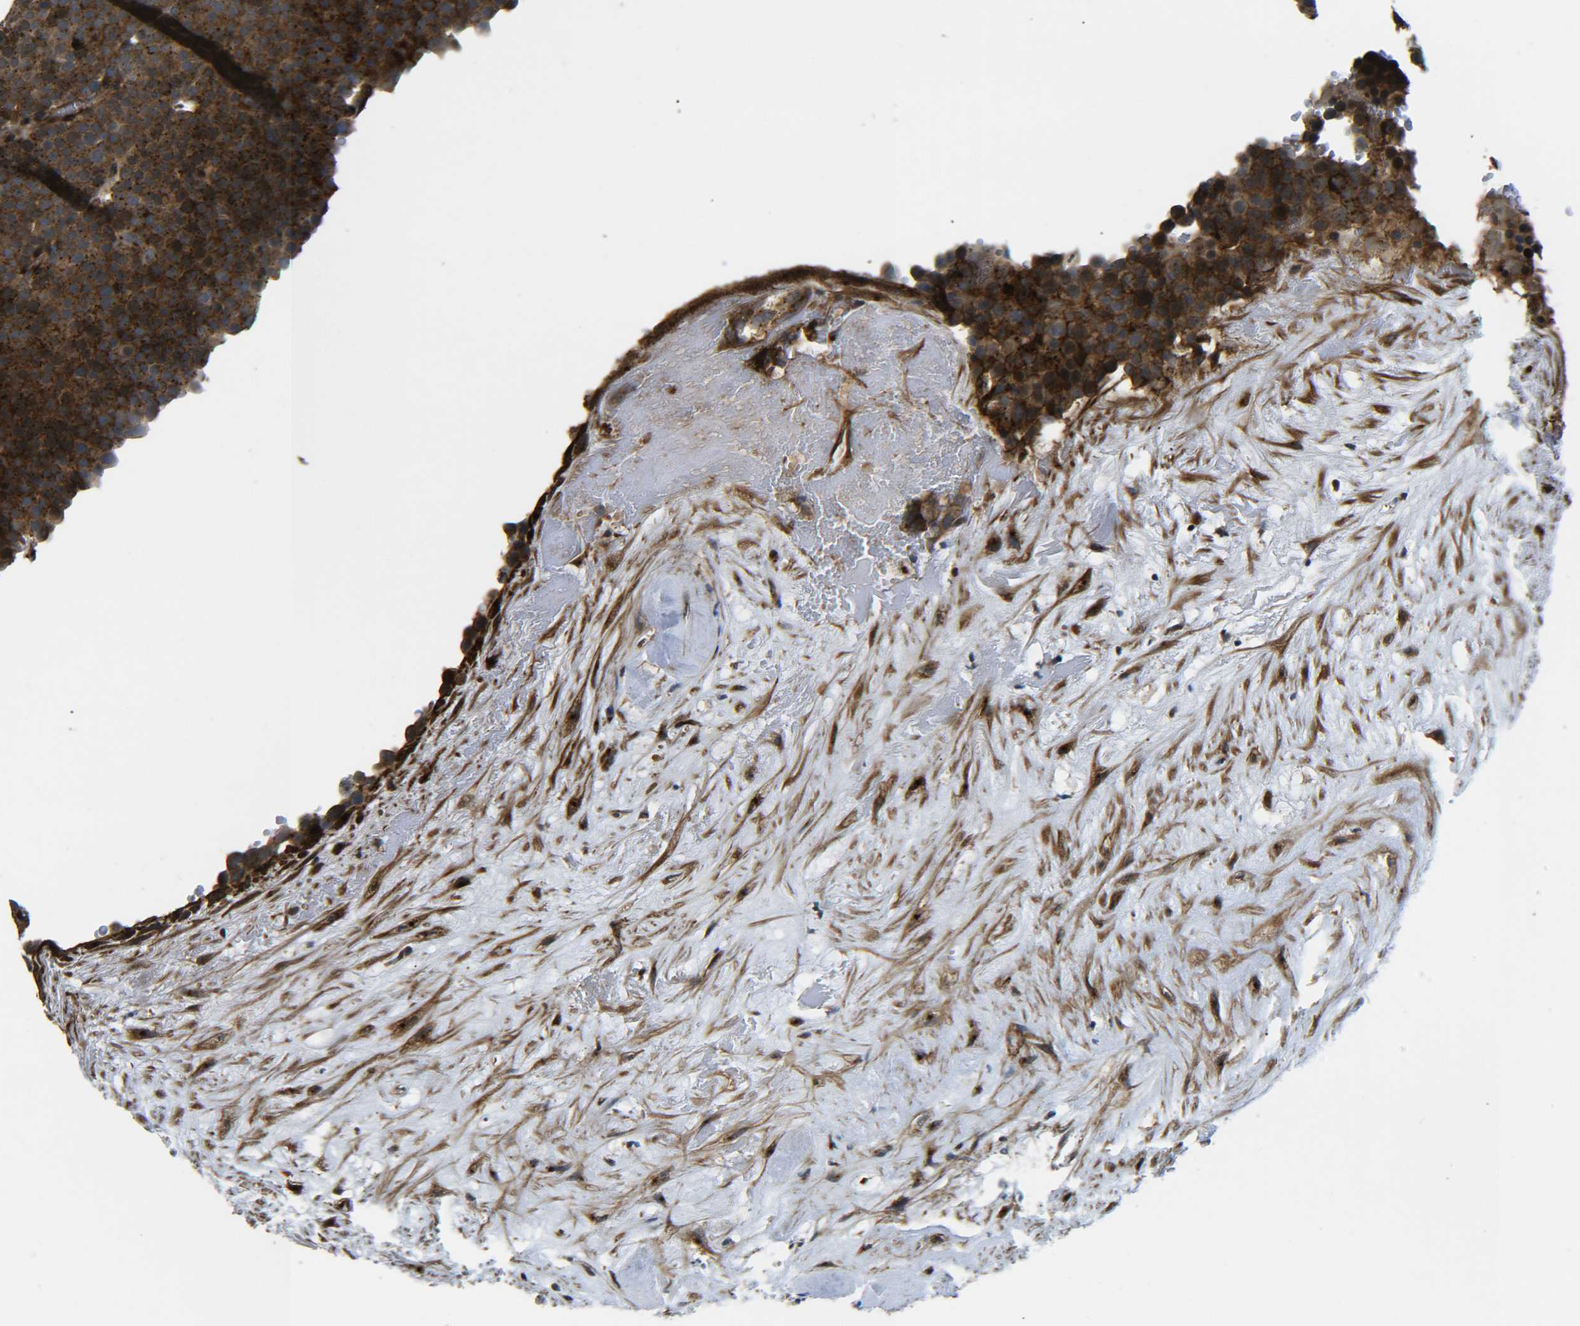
{"staining": {"intensity": "strong", "quantity": ">75%", "location": "cytoplasmic/membranous"}, "tissue": "testis cancer", "cell_type": "Tumor cells", "image_type": "cancer", "snomed": [{"axis": "morphology", "description": "Seminoma, NOS"}, {"axis": "topography", "description": "Testis"}], "caption": "There is high levels of strong cytoplasmic/membranous staining in tumor cells of testis cancer (seminoma), as demonstrated by immunohistochemical staining (brown color).", "gene": "ECE1", "patient": {"sex": "male", "age": 71}}